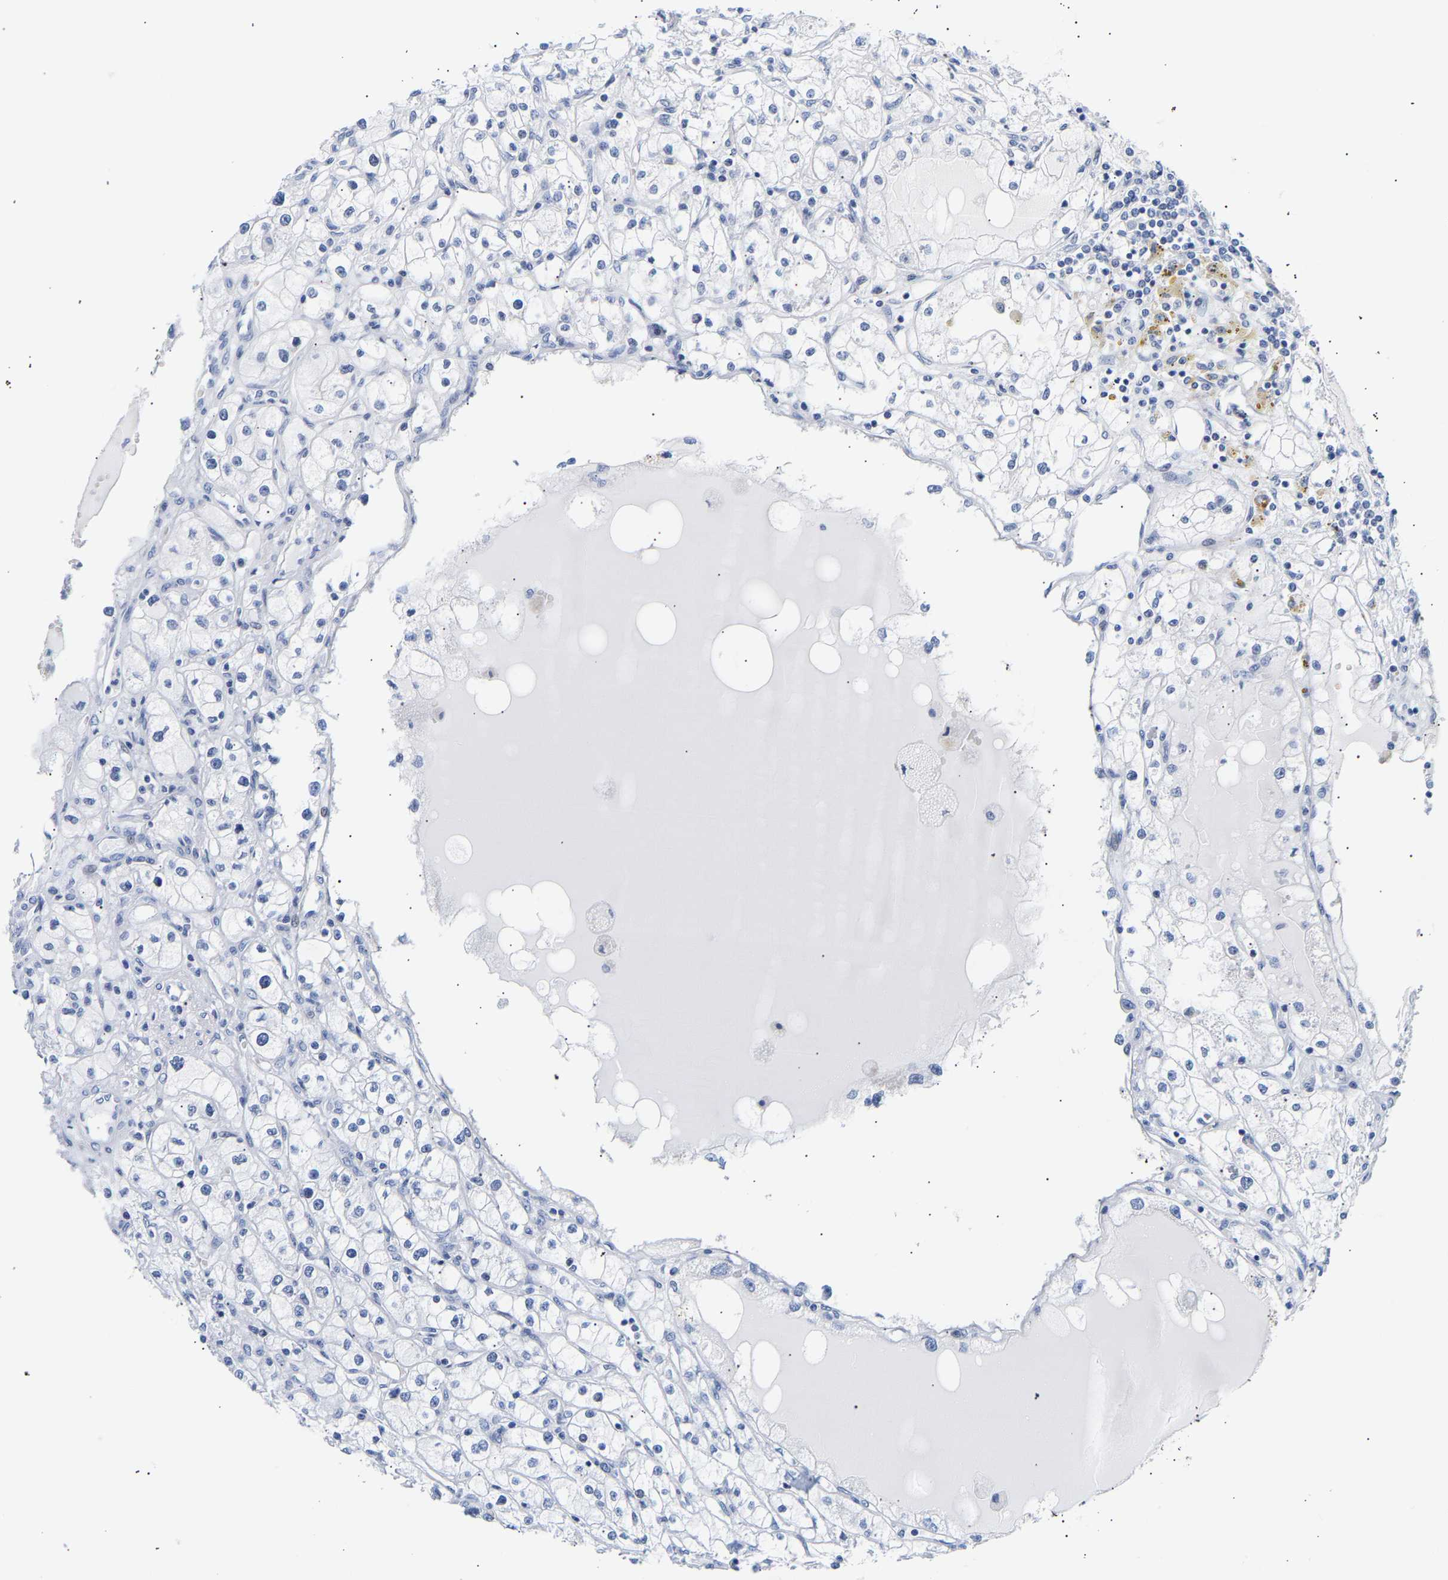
{"staining": {"intensity": "negative", "quantity": "none", "location": "none"}, "tissue": "renal cancer", "cell_type": "Tumor cells", "image_type": "cancer", "snomed": [{"axis": "morphology", "description": "Adenocarcinoma, NOS"}, {"axis": "topography", "description": "Kidney"}], "caption": "Protein analysis of adenocarcinoma (renal) demonstrates no significant staining in tumor cells.", "gene": "SPINK2", "patient": {"sex": "male", "age": 56}}